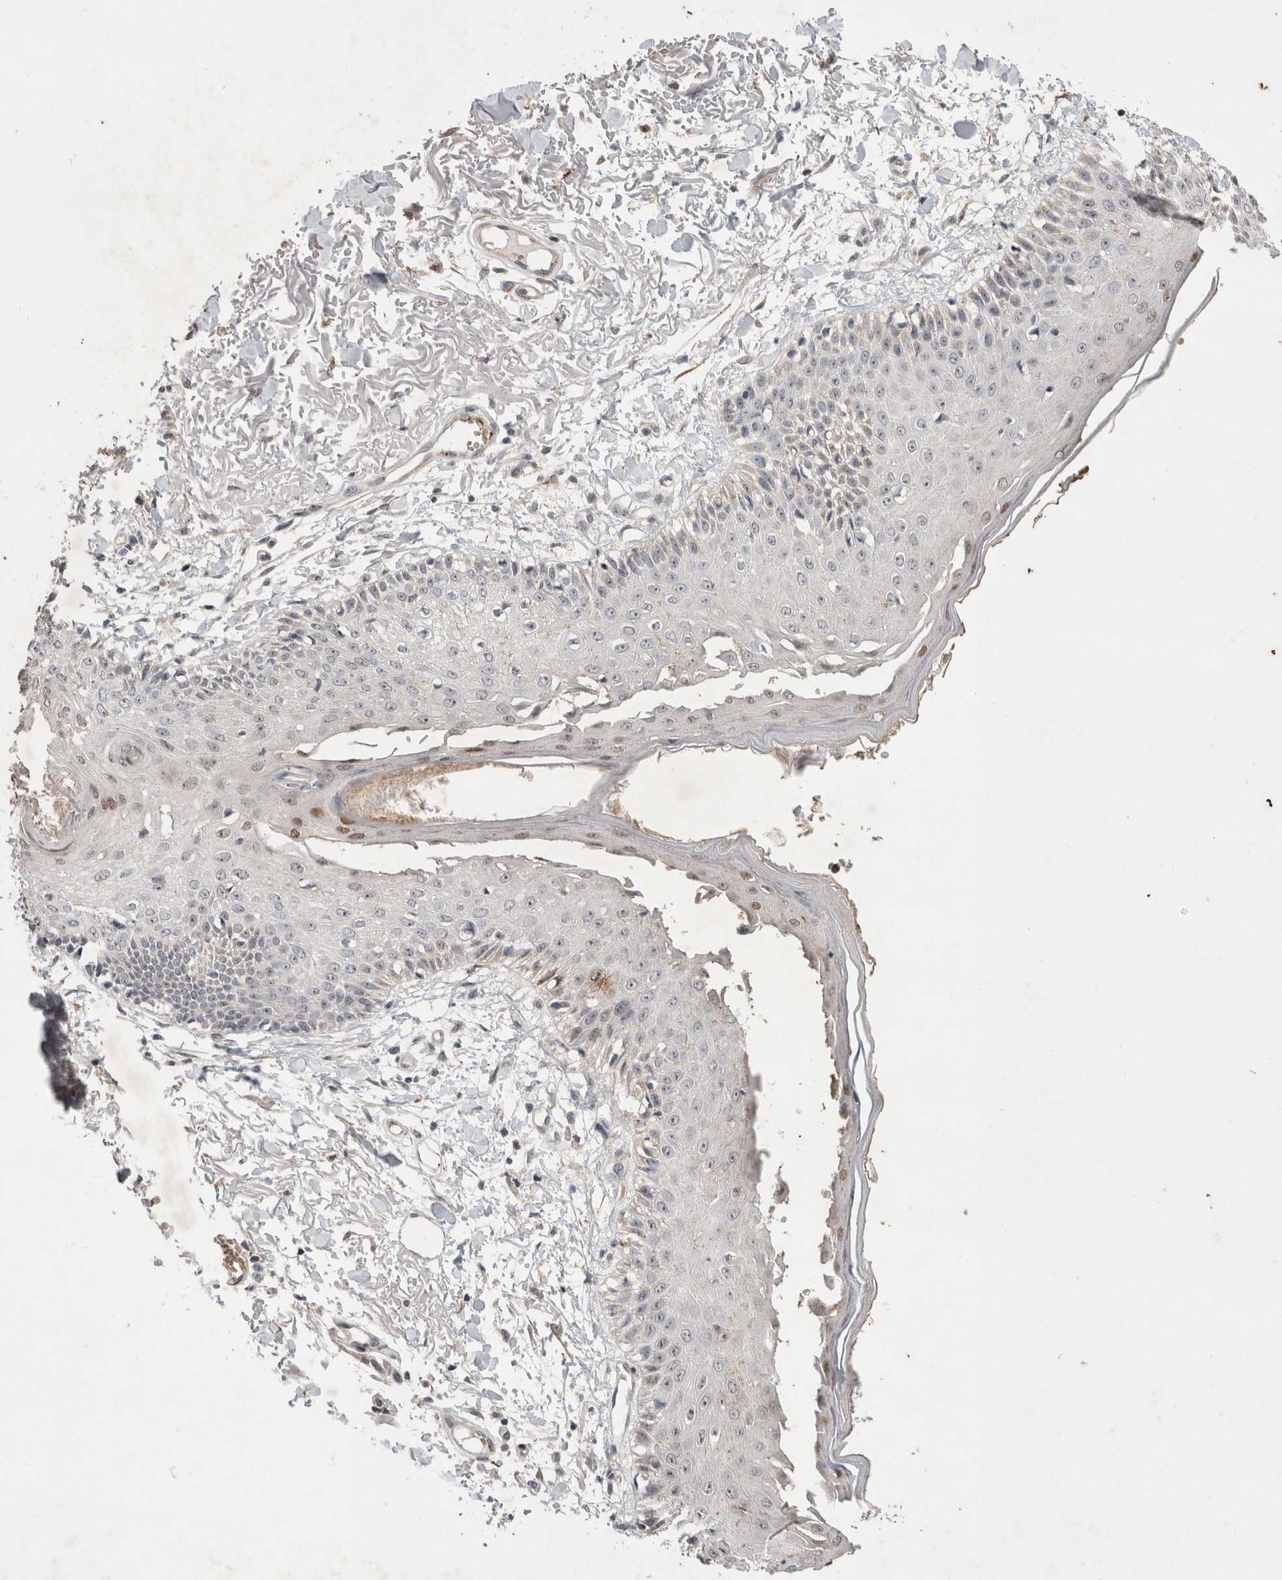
{"staining": {"intensity": "negative", "quantity": "none", "location": "none"}, "tissue": "skin", "cell_type": "Fibroblasts", "image_type": "normal", "snomed": [{"axis": "morphology", "description": "Normal tissue, NOS"}, {"axis": "morphology", "description": "Squamous cell carcinoma, NOS"}, {"axis": "topography", "description": "Skin"}, {"axis": "topography", "description": "Peripheral nerve tissue"}], "caption": "The image exhibits no significant positivity in fibroblasts of skin. (IHC, brightfield microscopy, high magnification).", "gene": "STK11", "patient": {"sex": "male", "age": 83}}